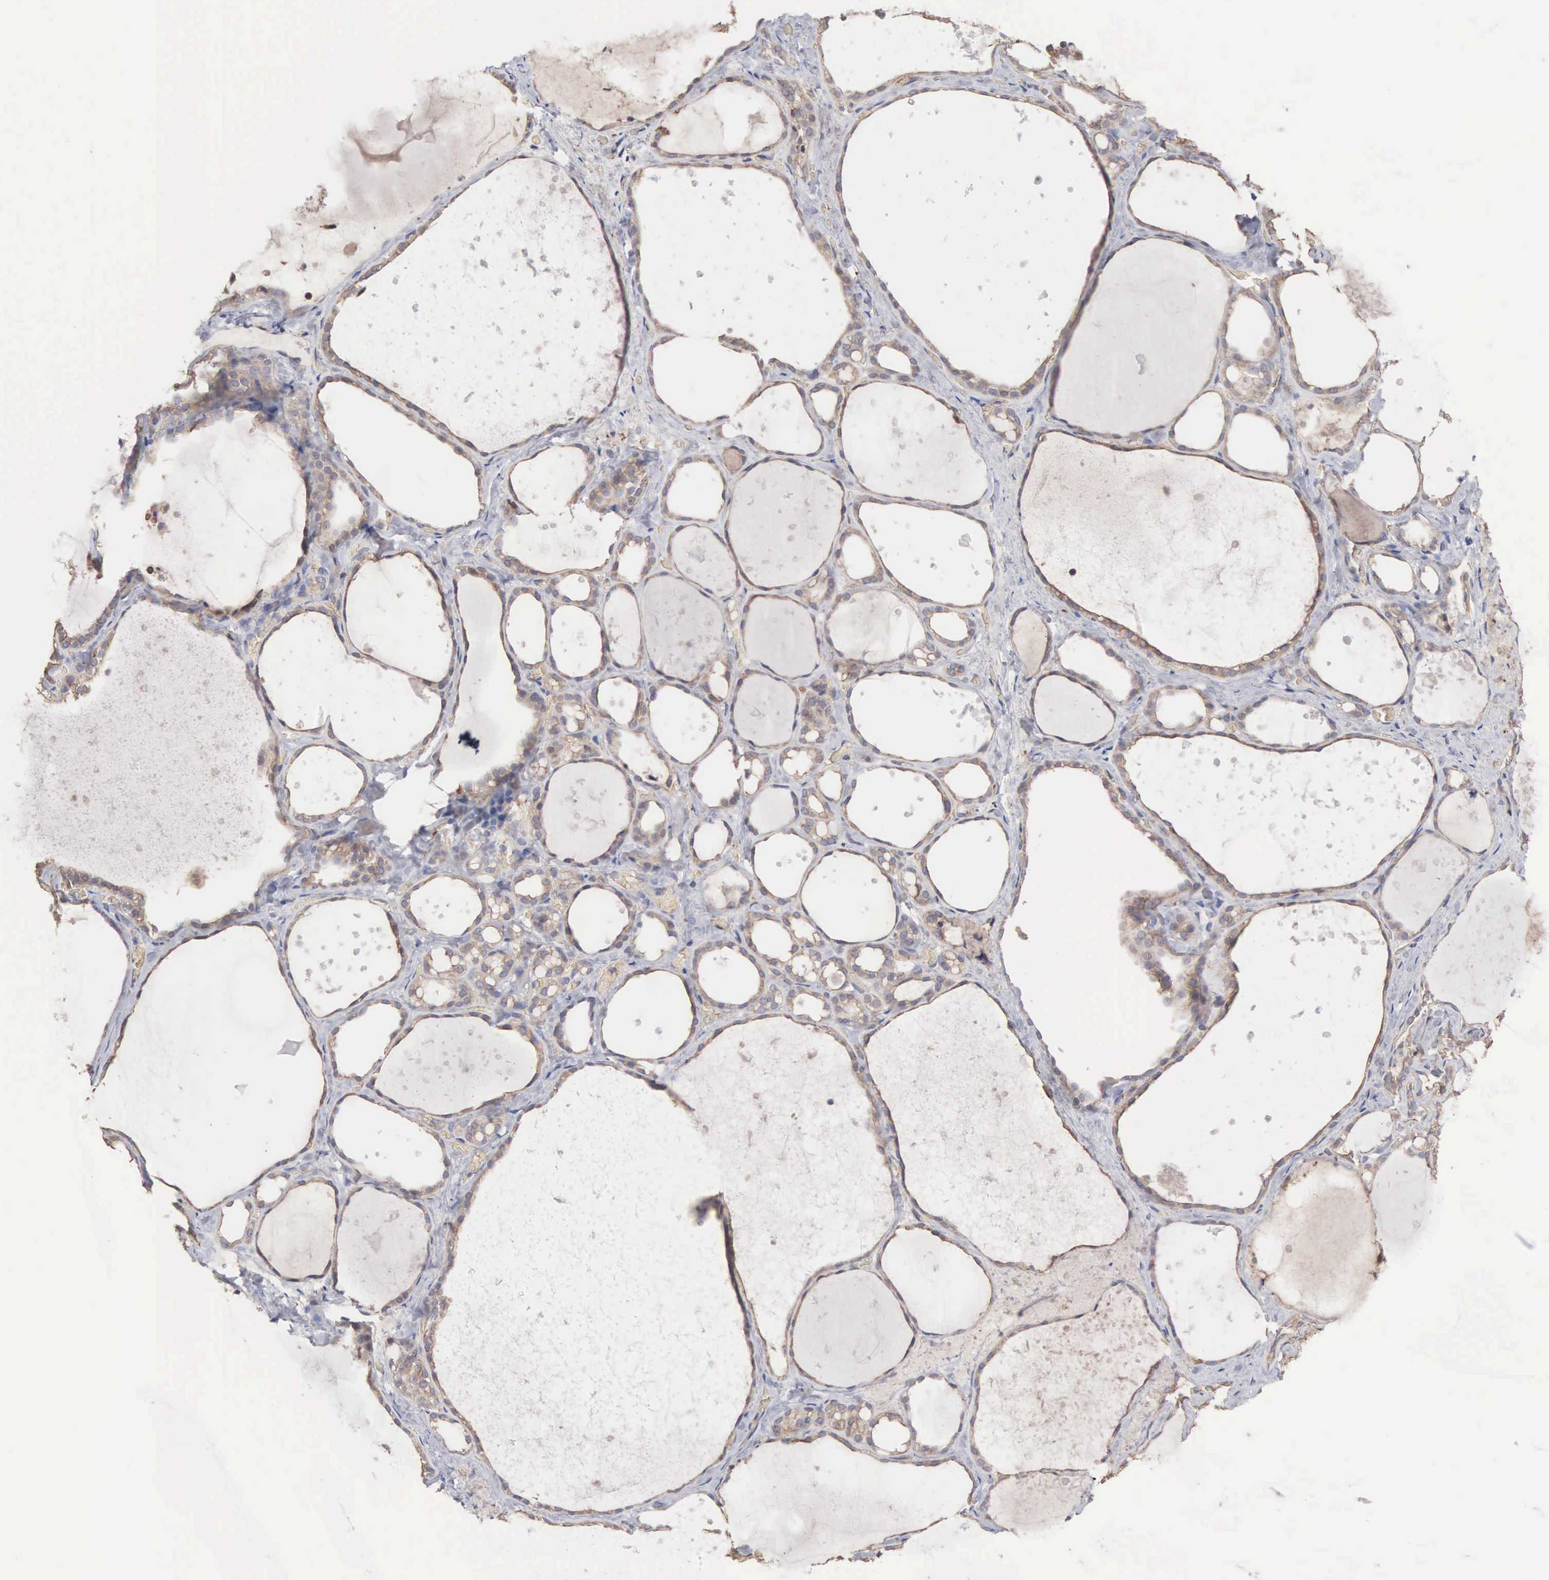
{"staining": {"intensity": "moderate", "quantity": "25%-75%", "location": "cytoplasmic/membranous"}, "tissue": "thyroid gland", "cell_type": "Glandular cells", "image_type": "normal", "snomed": [{"axis": "morphology", "description": "Normal tissue, NOS"}, {"axis": "topography", "description": "Thyroid gland"}], "caption": "High-power microscopy captured an immunohistochemistry micrograph of normal thyroid gland, revealing moderate cytoplasmic/membranous expression in approximately 25%-75% of glandular cells.", "gene": "INF2", "patient": {"sex": "male", "age": 76}}